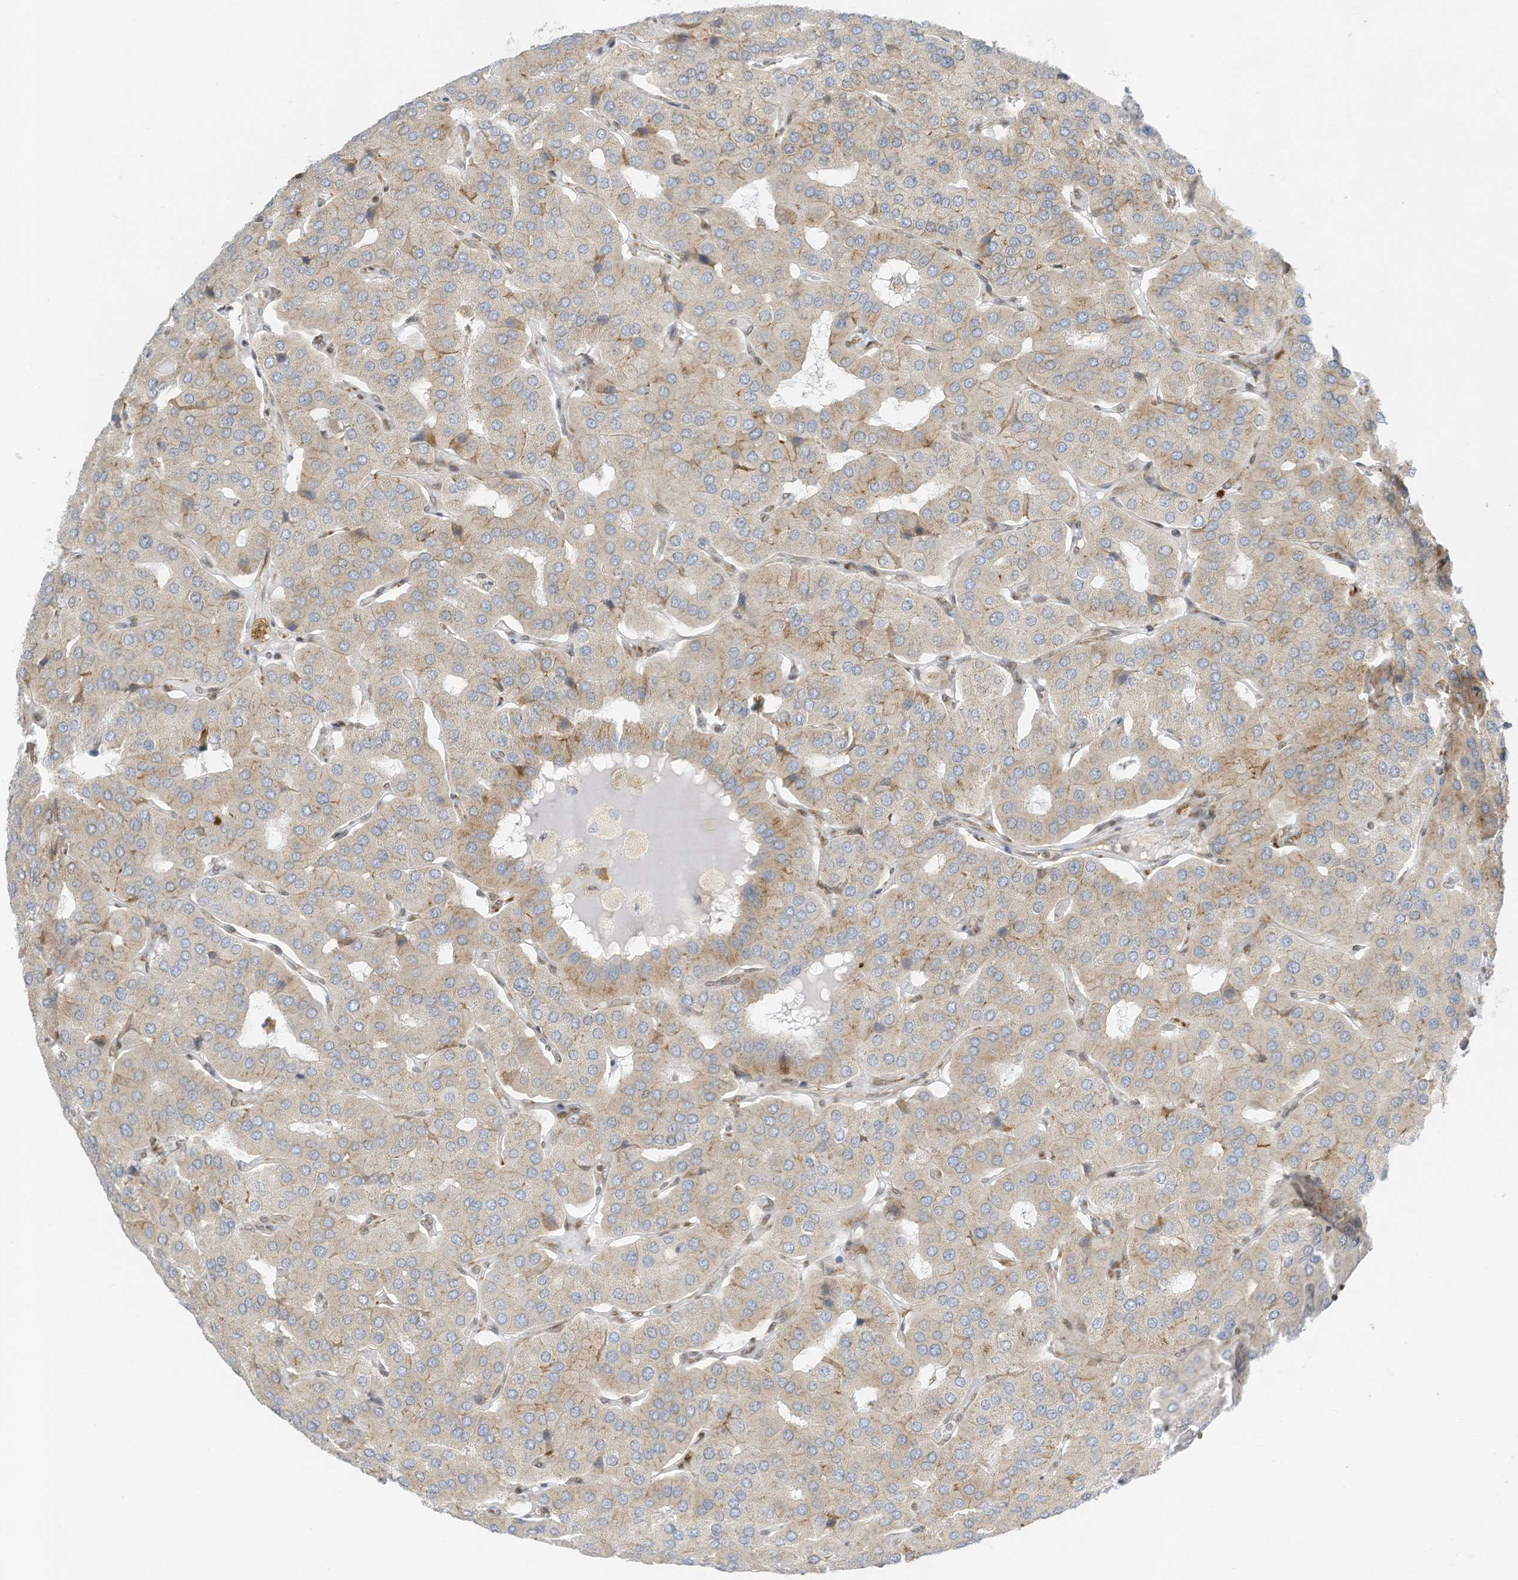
{"staining": {"intensity": "weak", "quantity": "<25%", "location": "cytoplasmic/membranous"}, "tissue": "parathyroid gland", "cell_type": "Glandular cells", "image_type": "normal", "snomed": [{"axis": "morphology", "description": "Normal tissue, NOS"}, {"axis": "morphology", "description": "Adenoma, NOS"}, {"axis": "topography", "description": "Parathyroid gland"}], "caption": "DAB immunohistochemical staining of normal human parathyroid gland displays no significant expression in glandular cells.", "gene": "EDF1", "patient": {"sex": "female", "age": 86}}